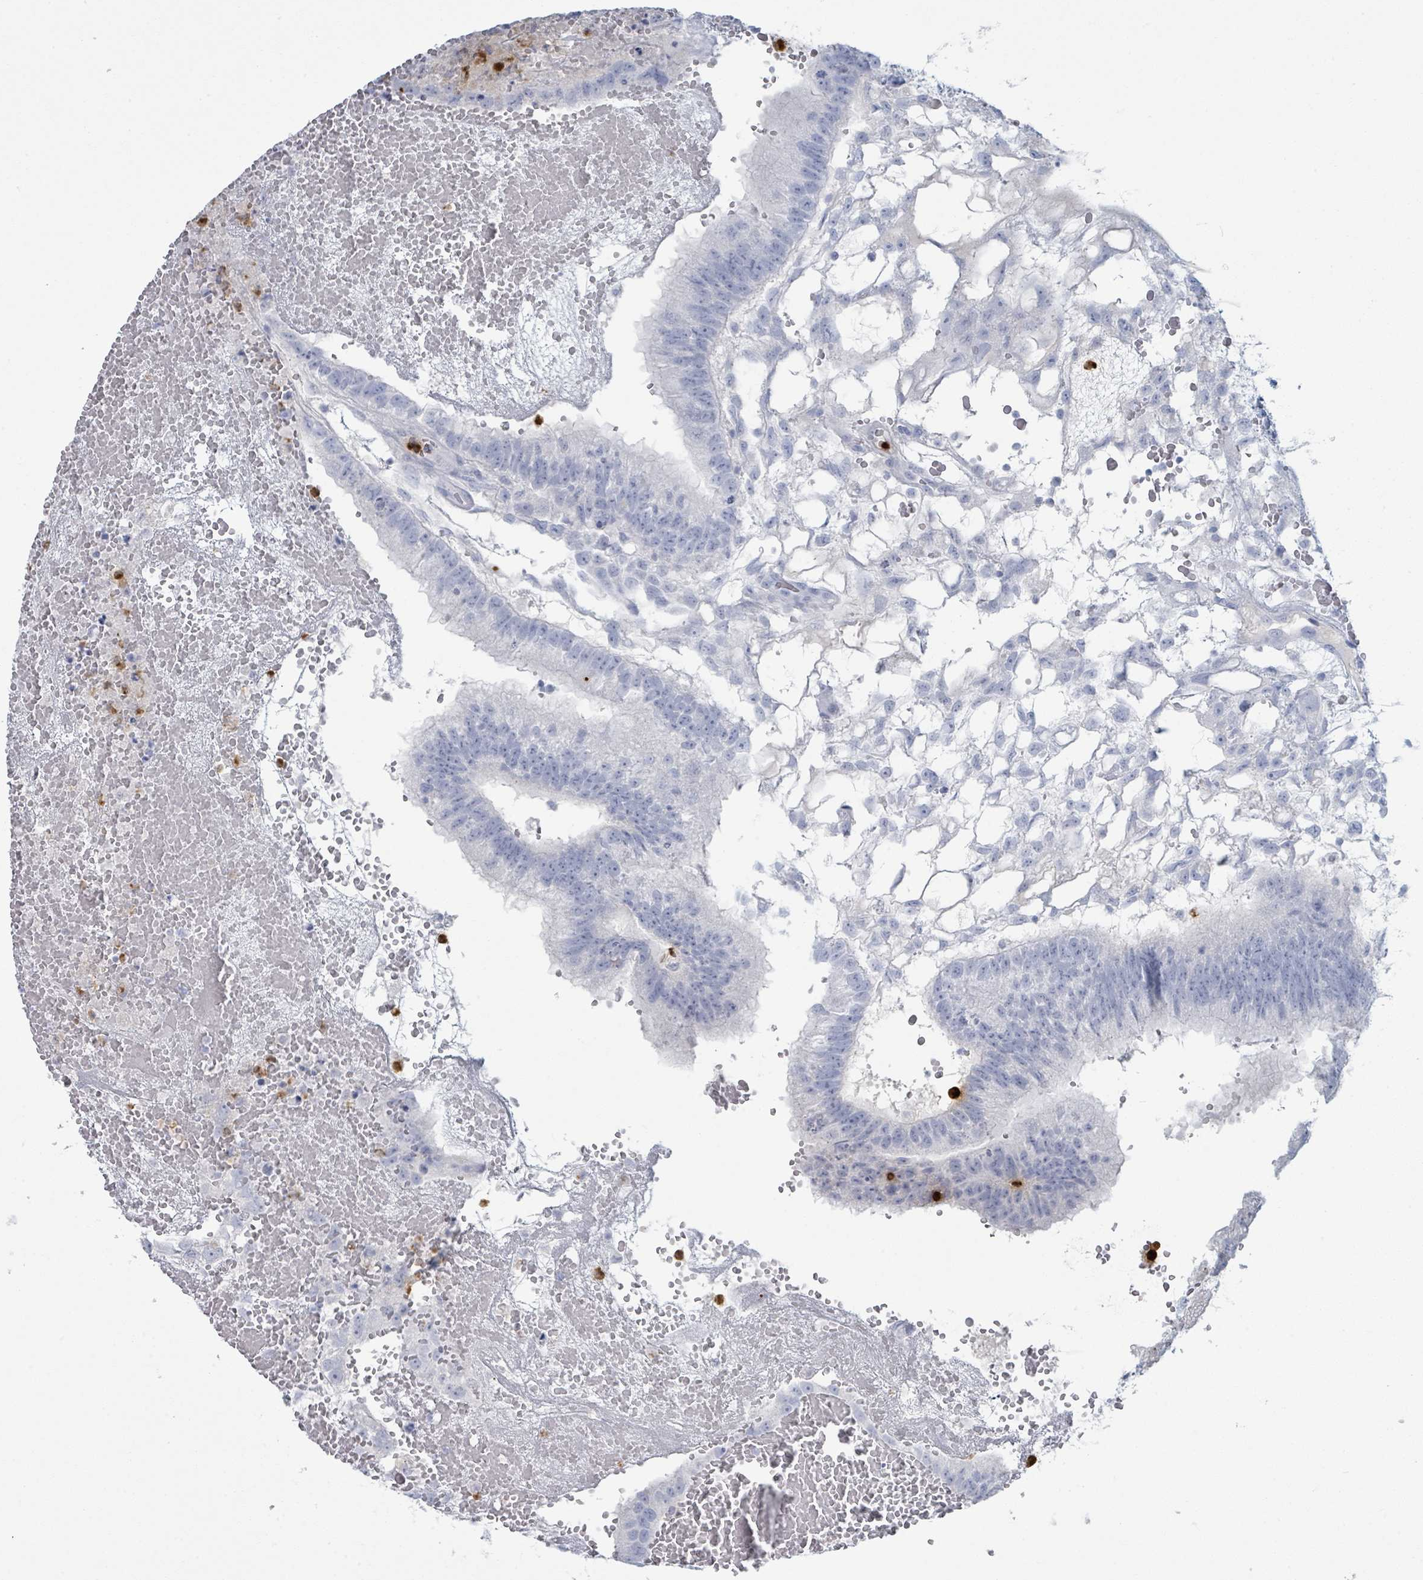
{"staining": {"intensity": "negative", "quantity": "none", "location": "none"}, "tissue": "testis cancer", "cell_type": "Tumor cells", "image_type": "cancer", "snomed": [{"axis": "morphology", "description": "Normal tissue, NOS"}, {"axis": "morphology", "description": "Carcinoma, Embryonal, NOS"}, {"axis": "topography", "description": "Testis"}], "caption": "This is an IHC histopathology image of human testis cancer (embryonal carcinoma). There is no staining in tumor cells.", "gene": "DEFA4", "patient": {"sex": "male", "age": 32}}